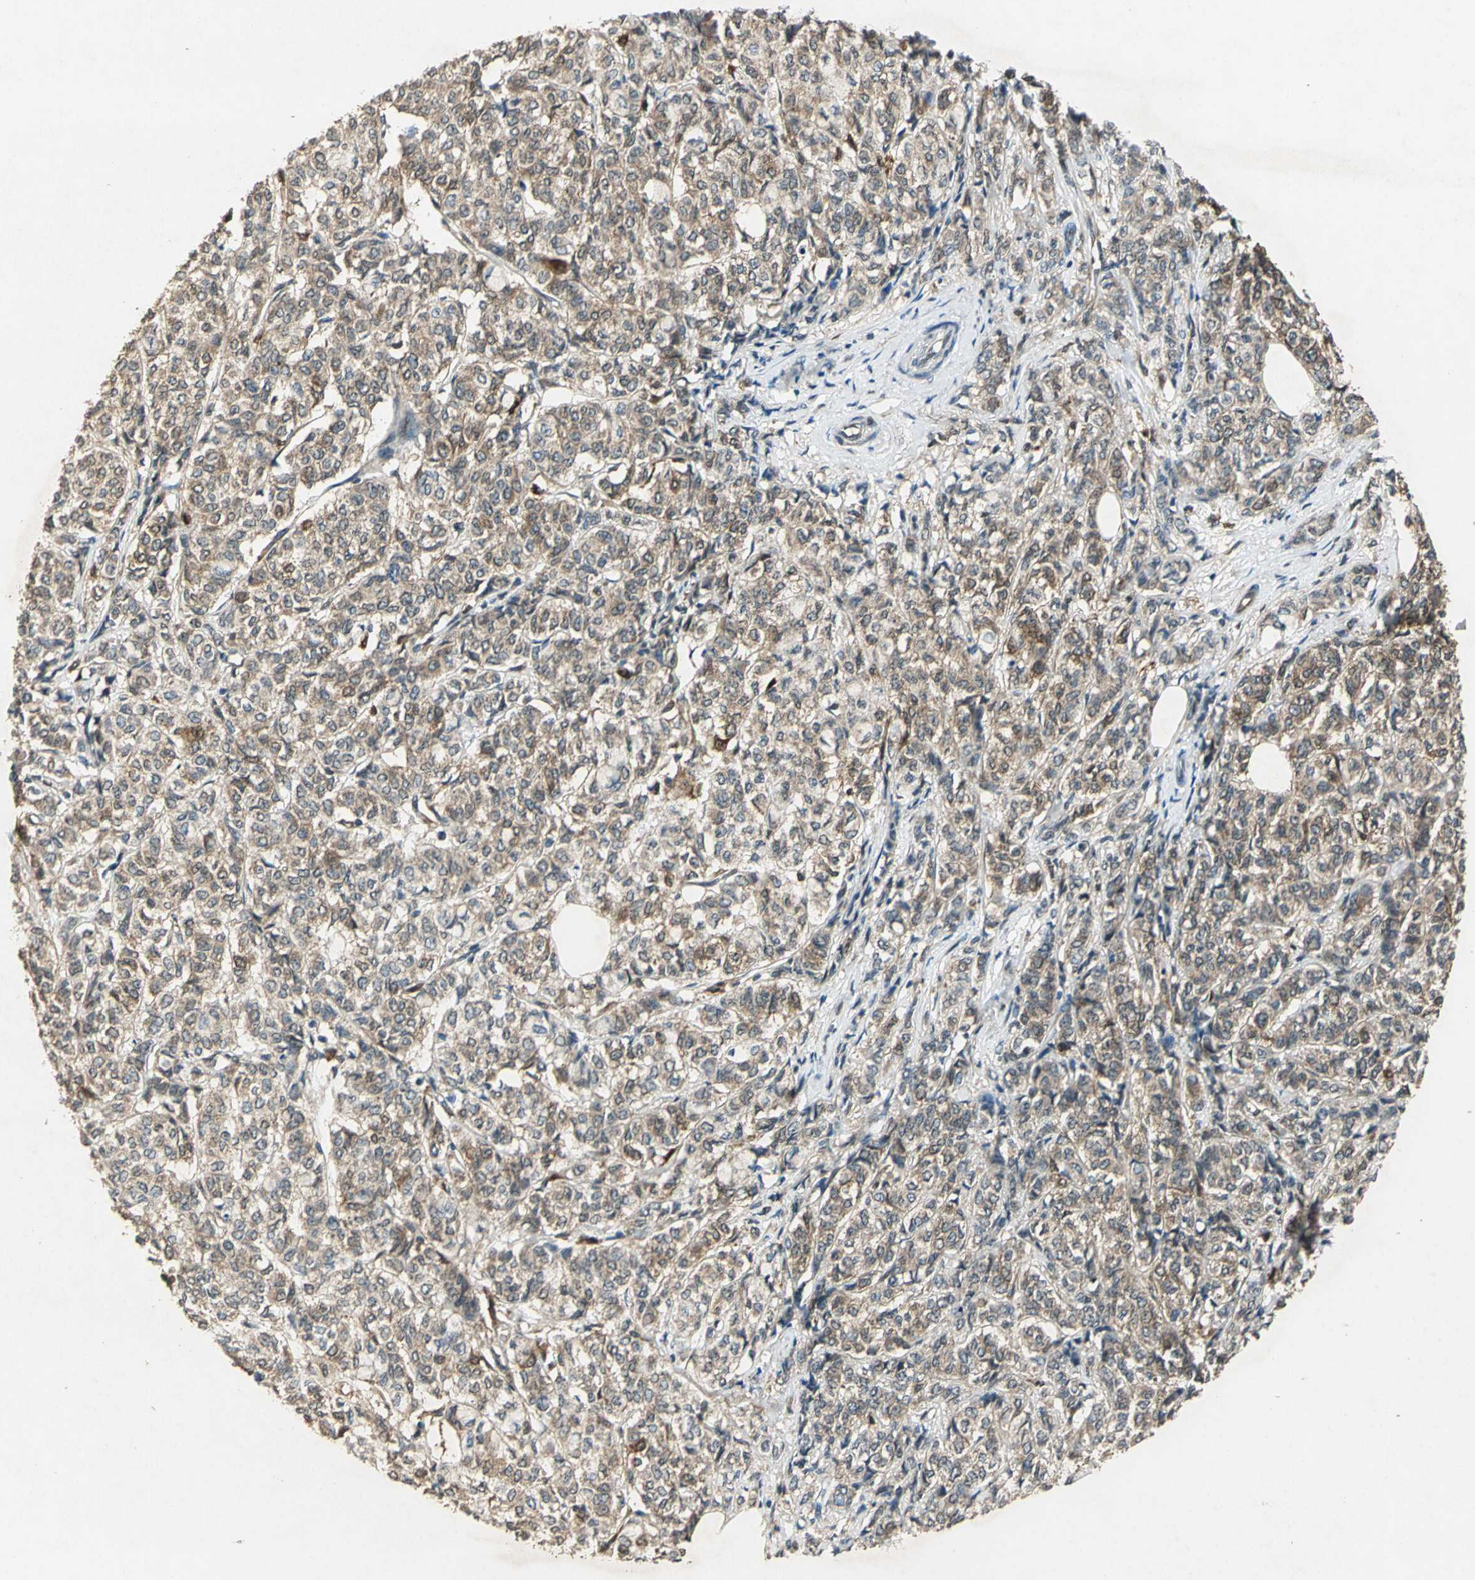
{"staining": {"intensity": "moderate", "quantity": ">75%", "location": "cytoplasmic/membranous"}, "tissue": "breast cancer", "cell_type": "Tumor cells", "image_type": "cancer", "snomed": [{"axis": "morphology", "description": "Lobular carcinoma"}, {"axis": "topography", "description": "Breast"}], "caption": "Breast cancer stained with DAB (3,3'-diaminobenzidine) immunohistochemistry reveals medium levels of moderate cytoplasmic/membranous positivity in about >75% of tumor cells. (brown staining indicates protein expression, while blue staining denotes nuclei).", "gene": "RRM2B", "patient": {"sex": "female", "age": 60}}